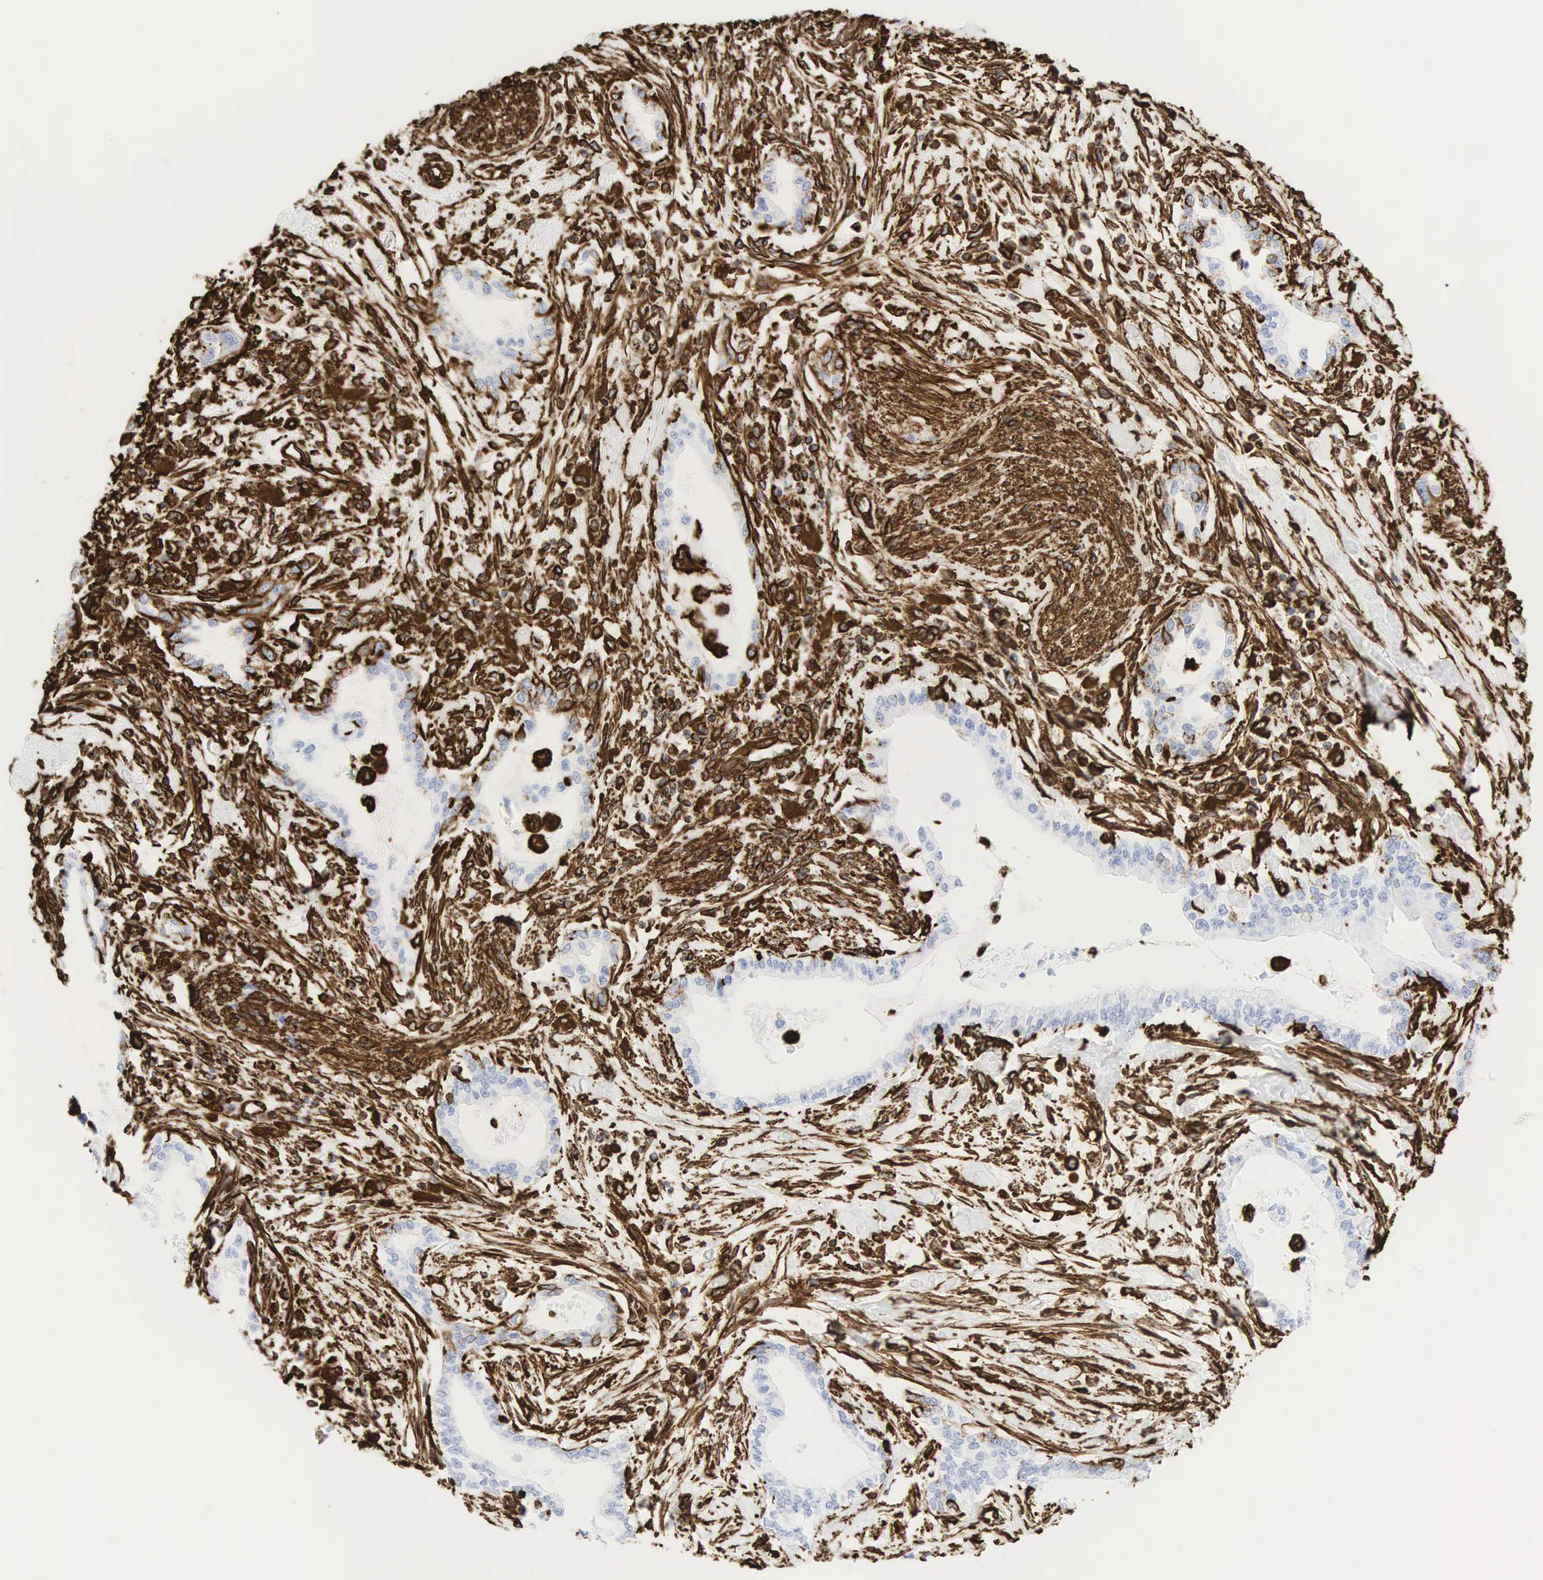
{"staining": {"intensity": "strong", "quantity": "<25%", "location": "cytoplasmic/membranous"}, "tissue": "pancreatic cancer", "cell_type": "Tumor cells", "image_type": "cancer", "snomed": [{"axis": "morphology", "description": "Adenocarcinoma, NOS"}, {"axis": "topography", "description": "Pancreas"}], "caption": "A histopathology image of human pancreatic adenocarcinoma stained for a protein shows strong cytoplasmic/membranous brown staining in tumor cells. Ihc stains the protein of interest in brown and the nuclei are stained blue.", "gene": "VIM", "patient": {"sex": "female", "age": 64}}